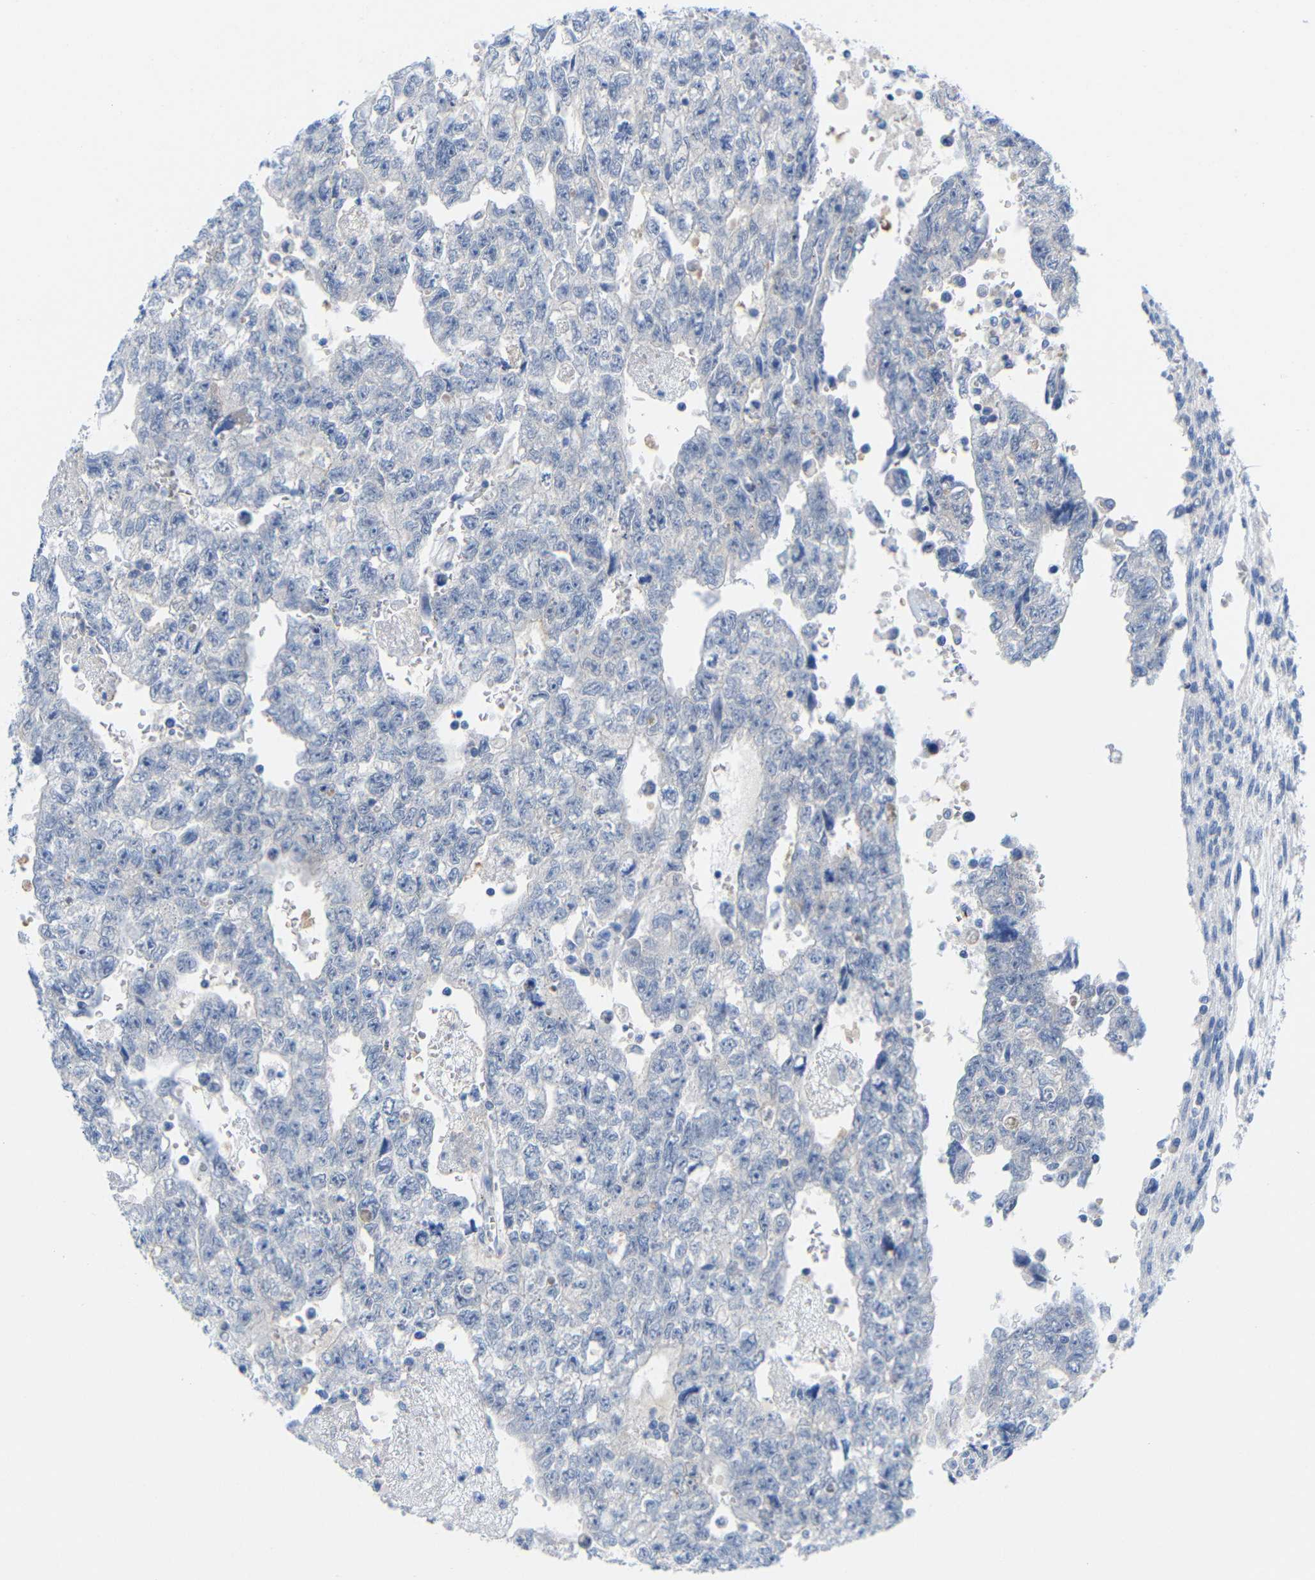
{"staining": {"intensity": "negative", "quantity": "none", "location": "none"}, "tissue": "testis cancer", "cell_type": "Tumor cells", "image_type": "cancer", "snomed": [{"axis": "morphology", "description": "Seminoma, NOS"}, {"axis": "morphology", "description": "Carcinoma, Embryonal, NOS"}, {"axis": "topography", "description": "Testis"}], "caption": "Immunohistochemical staining of human testis embryonal carcinoma displays no significant positivity in tumor cells.", "gene": "PEBP1", "patient": {"sex": "male", "age": 38}}